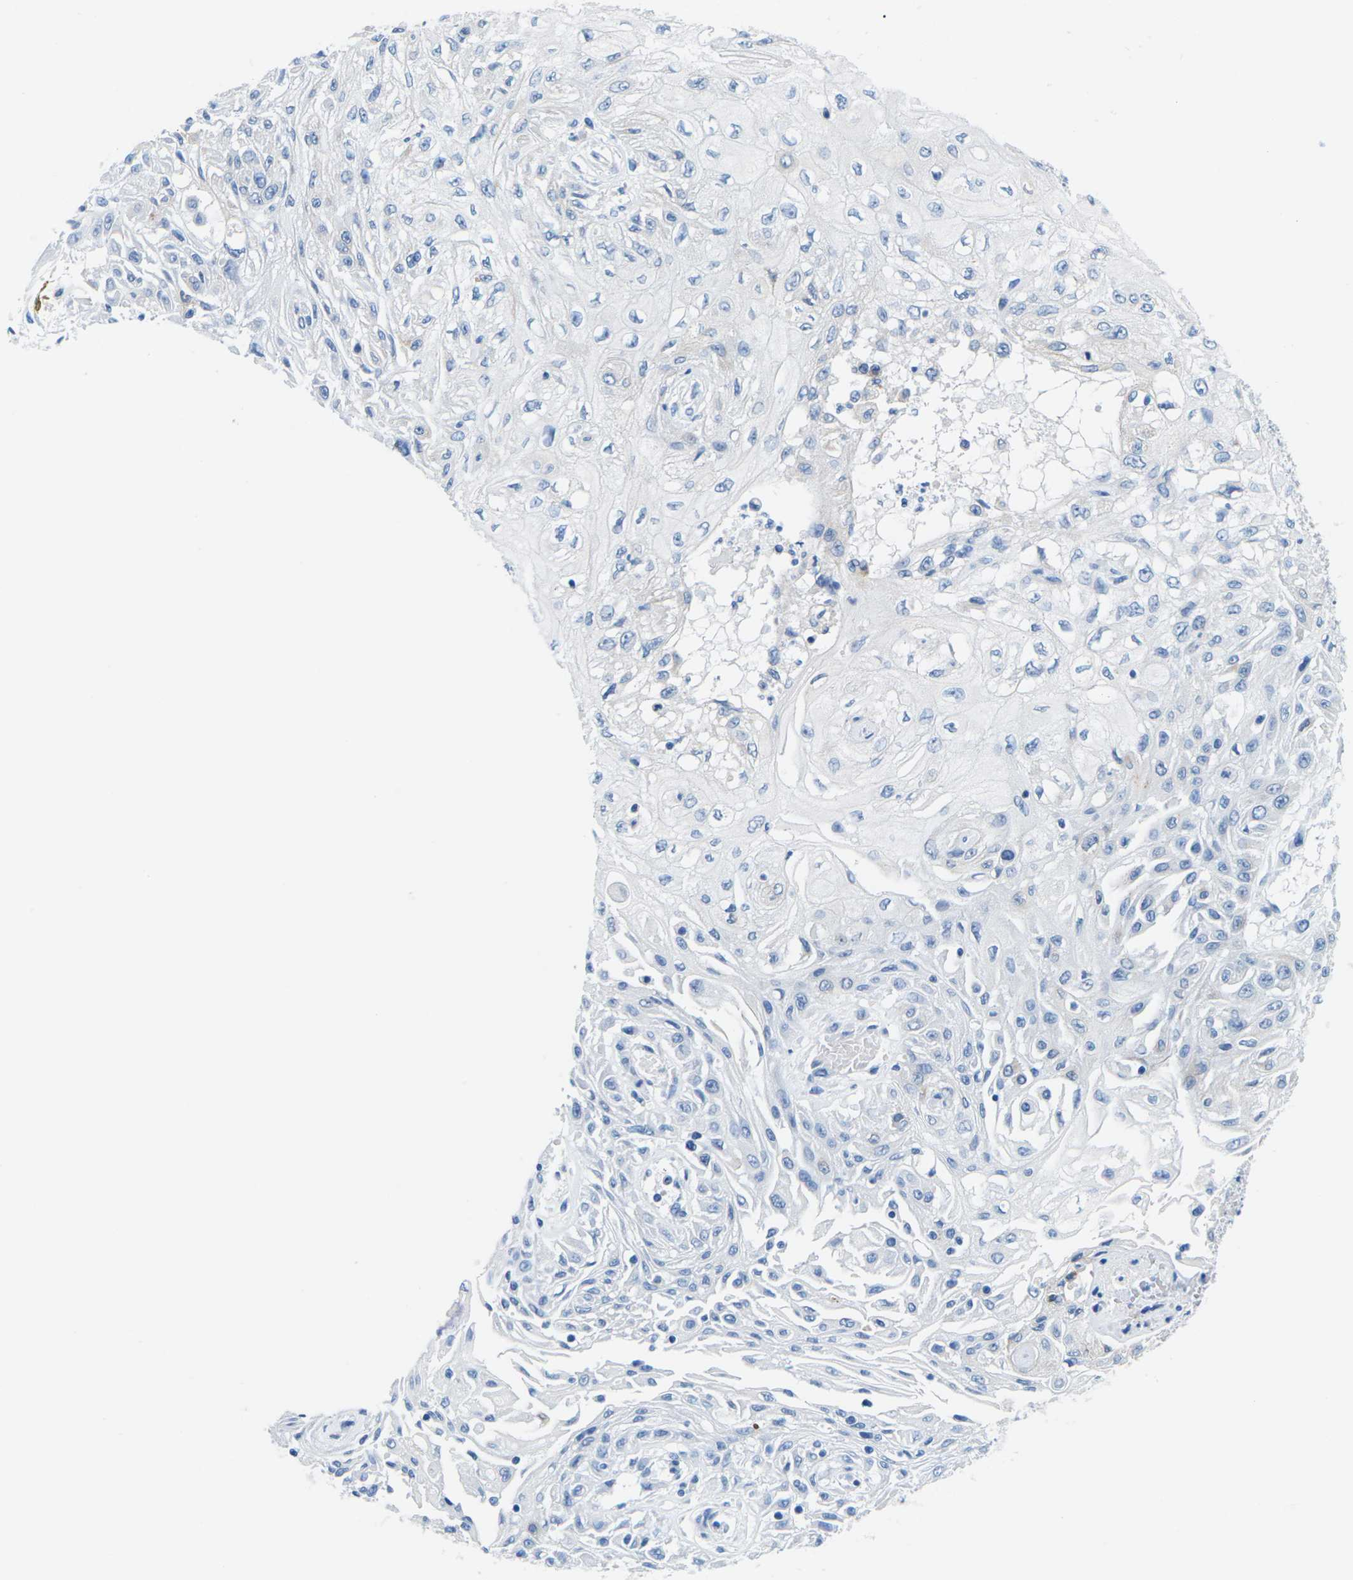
{"staining": {"intensity": "negative", "quantity": "none", "location": "none"}, "tissue": "skin cancer", "cell_type": "Tumor cells", "image_type": "cancer", "snomed": [{"axis": "morphology", "description": "Squamous cell carcinoma, NOS"}, {"axis": "topography", "description": "Skin"}], "caption": "Tumor cells show no significant positivity in squamous cell carcinoma (skin).", "gene": "SYNGR2", "patient": {"sex": "male", "age": 75}}